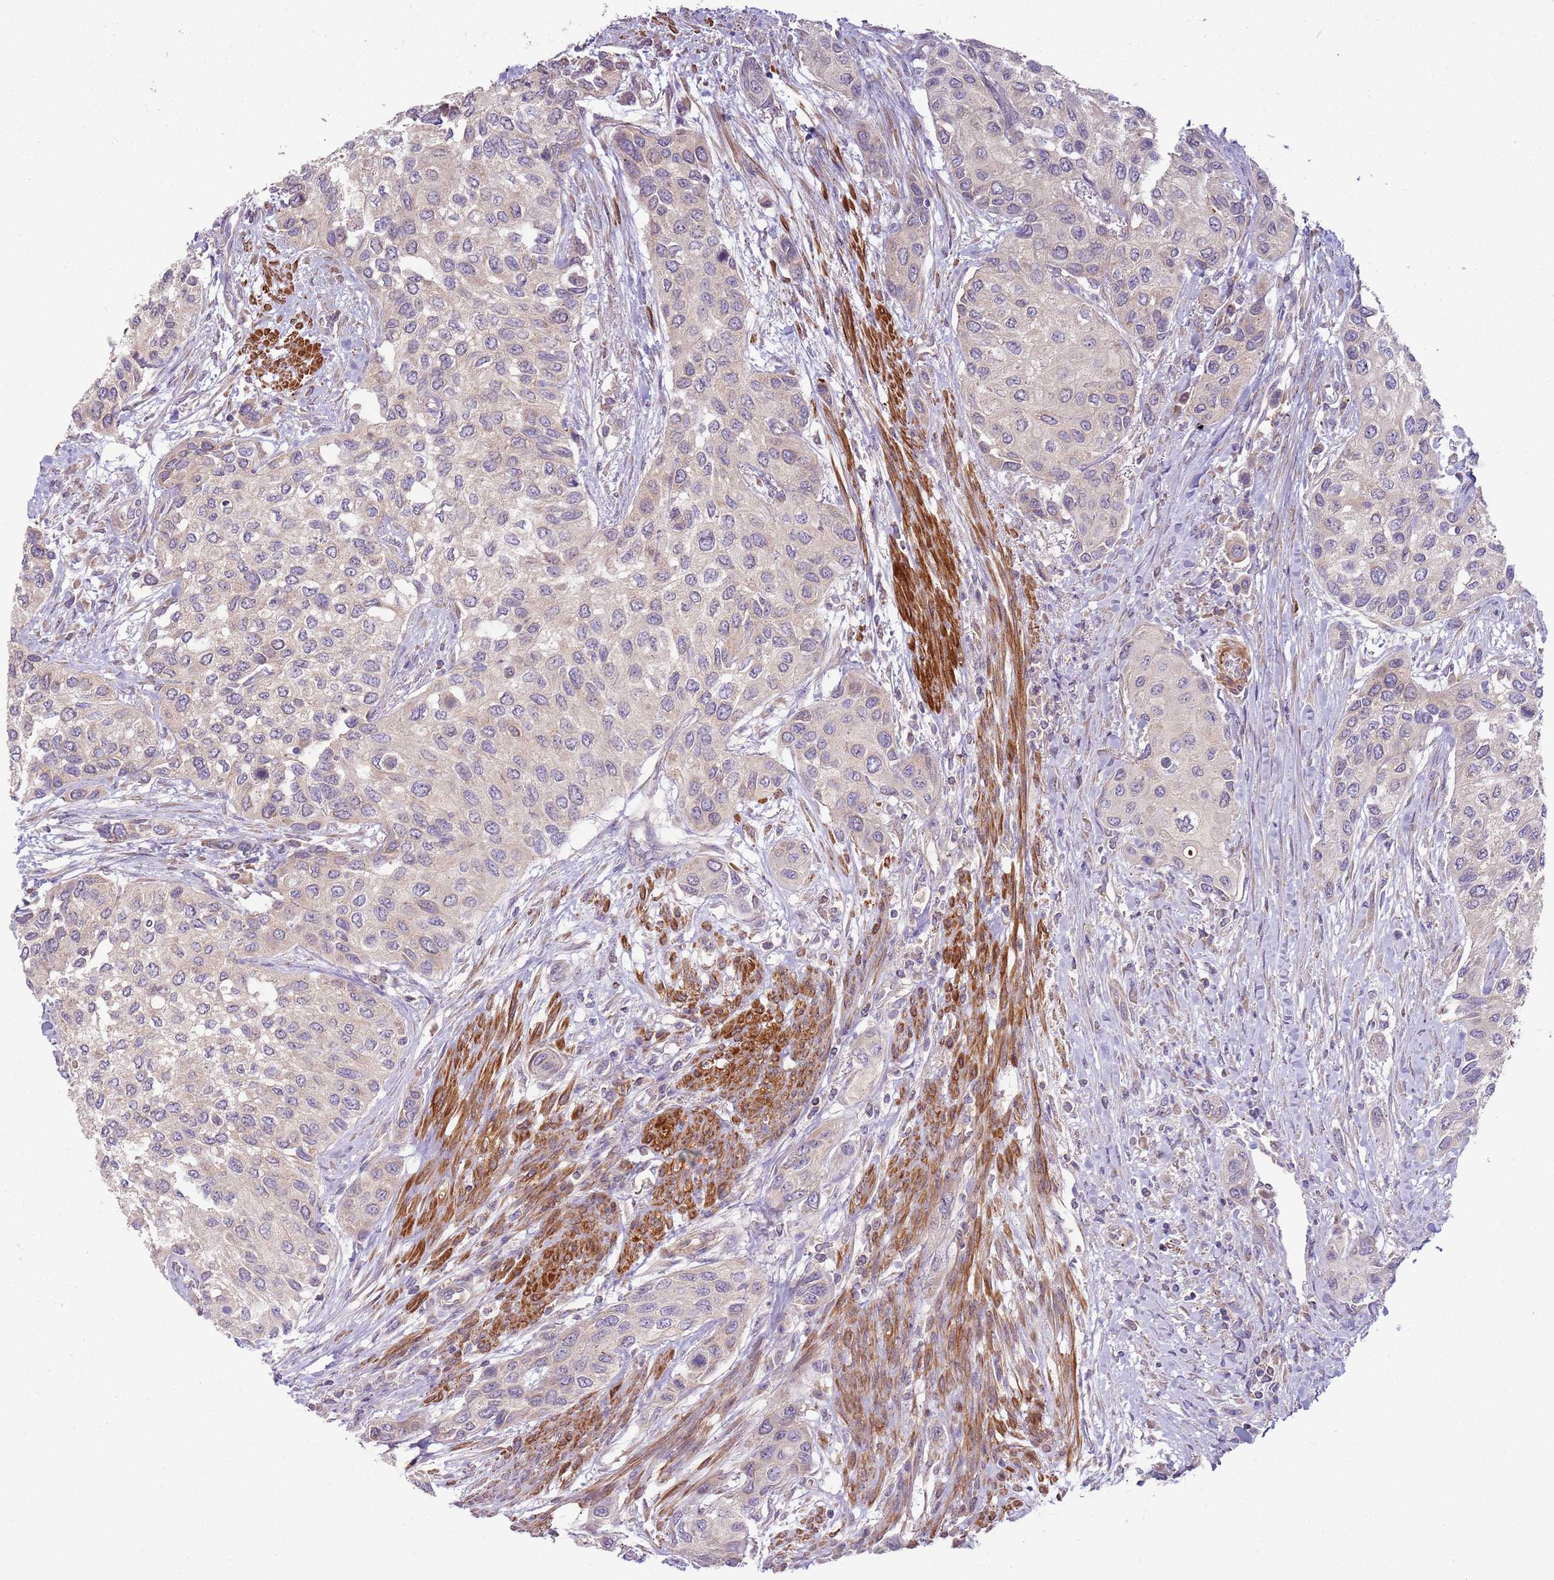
{"staining": {"intensity": "weak", "quantity": "<25%", "location": "cytoplasmic/membranous"}, "tissue": "urothelial cancer", "cell_type": "Tumor cells", "image_type": "cancer", "snomed": [{"axis": "morphology", "description": "Normal tissue, NOS"}, {"axis": "morphology", "description": "Urothelial carcinoma, High grade"}, {"axis": "topography", "description": "Vascular tissue"}, {"axis": "topography", "description": "Urinary bladder"}], "caption": "Tumor cells show no significant protein positivity in urothelial cancer.", "gene": "DTD2", "patient": {"sex": "female", "age": 56}}